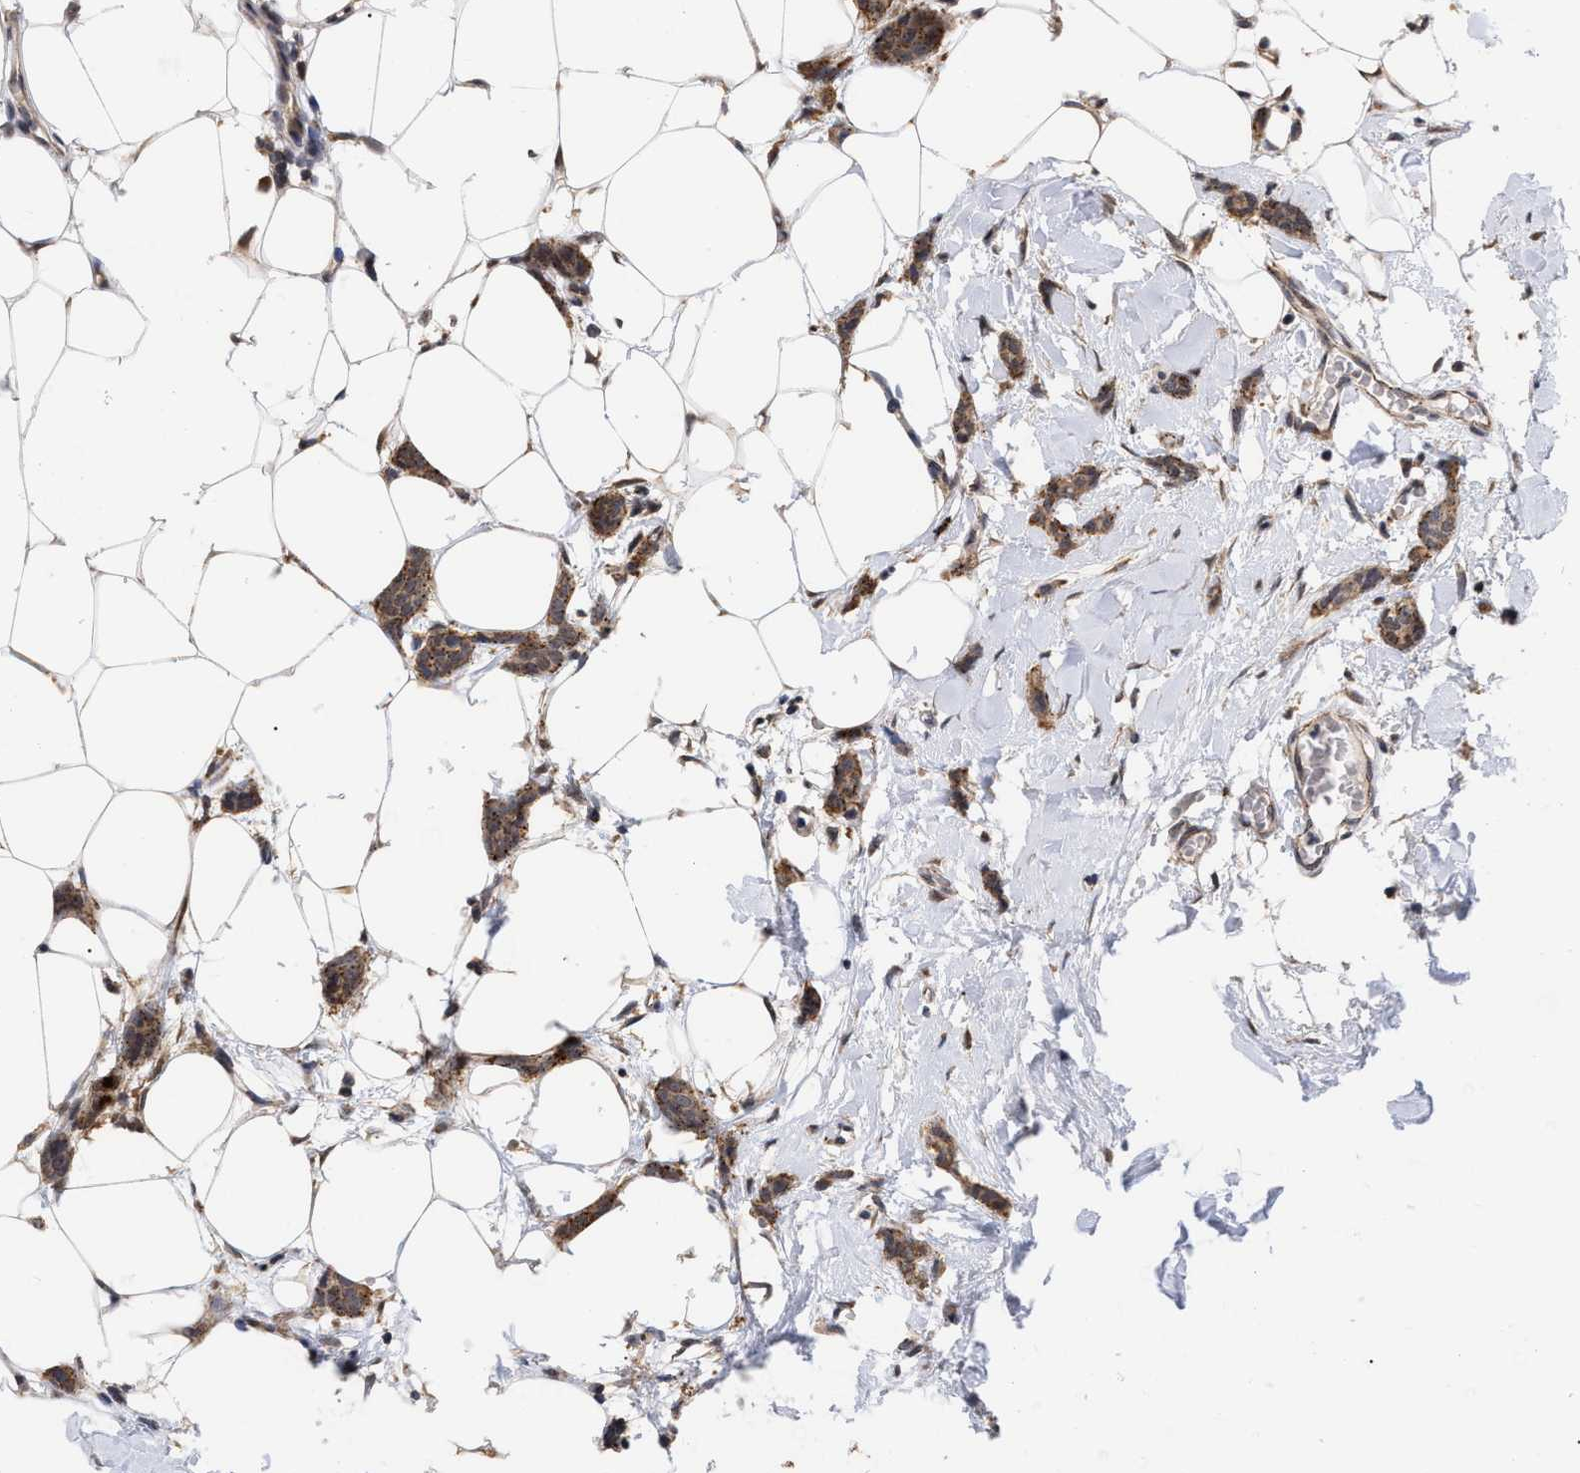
{"staining": {"intensity": "moderate", "quantity": ">75%", "location": "cytoplasmic/membranous"}, "tissue": "breast cancer", "cell_type": "Tumor cells", "image_type": "cancer", "snomed": [{"axis": "morphology", "description": "Lobular carcinoma"}, {"axis": "topography", "description": "Skin"}, {"axis": "topography", "description": "Breast"}], "caption": "Breast cancer was stained to show a protein in brown. There is medium levels of moderate cytoplasmic/membranous positivity in approximately >75% of tumor cells.", "gene": "UPF1", "patient": {"sex": "female", "age": 46}}